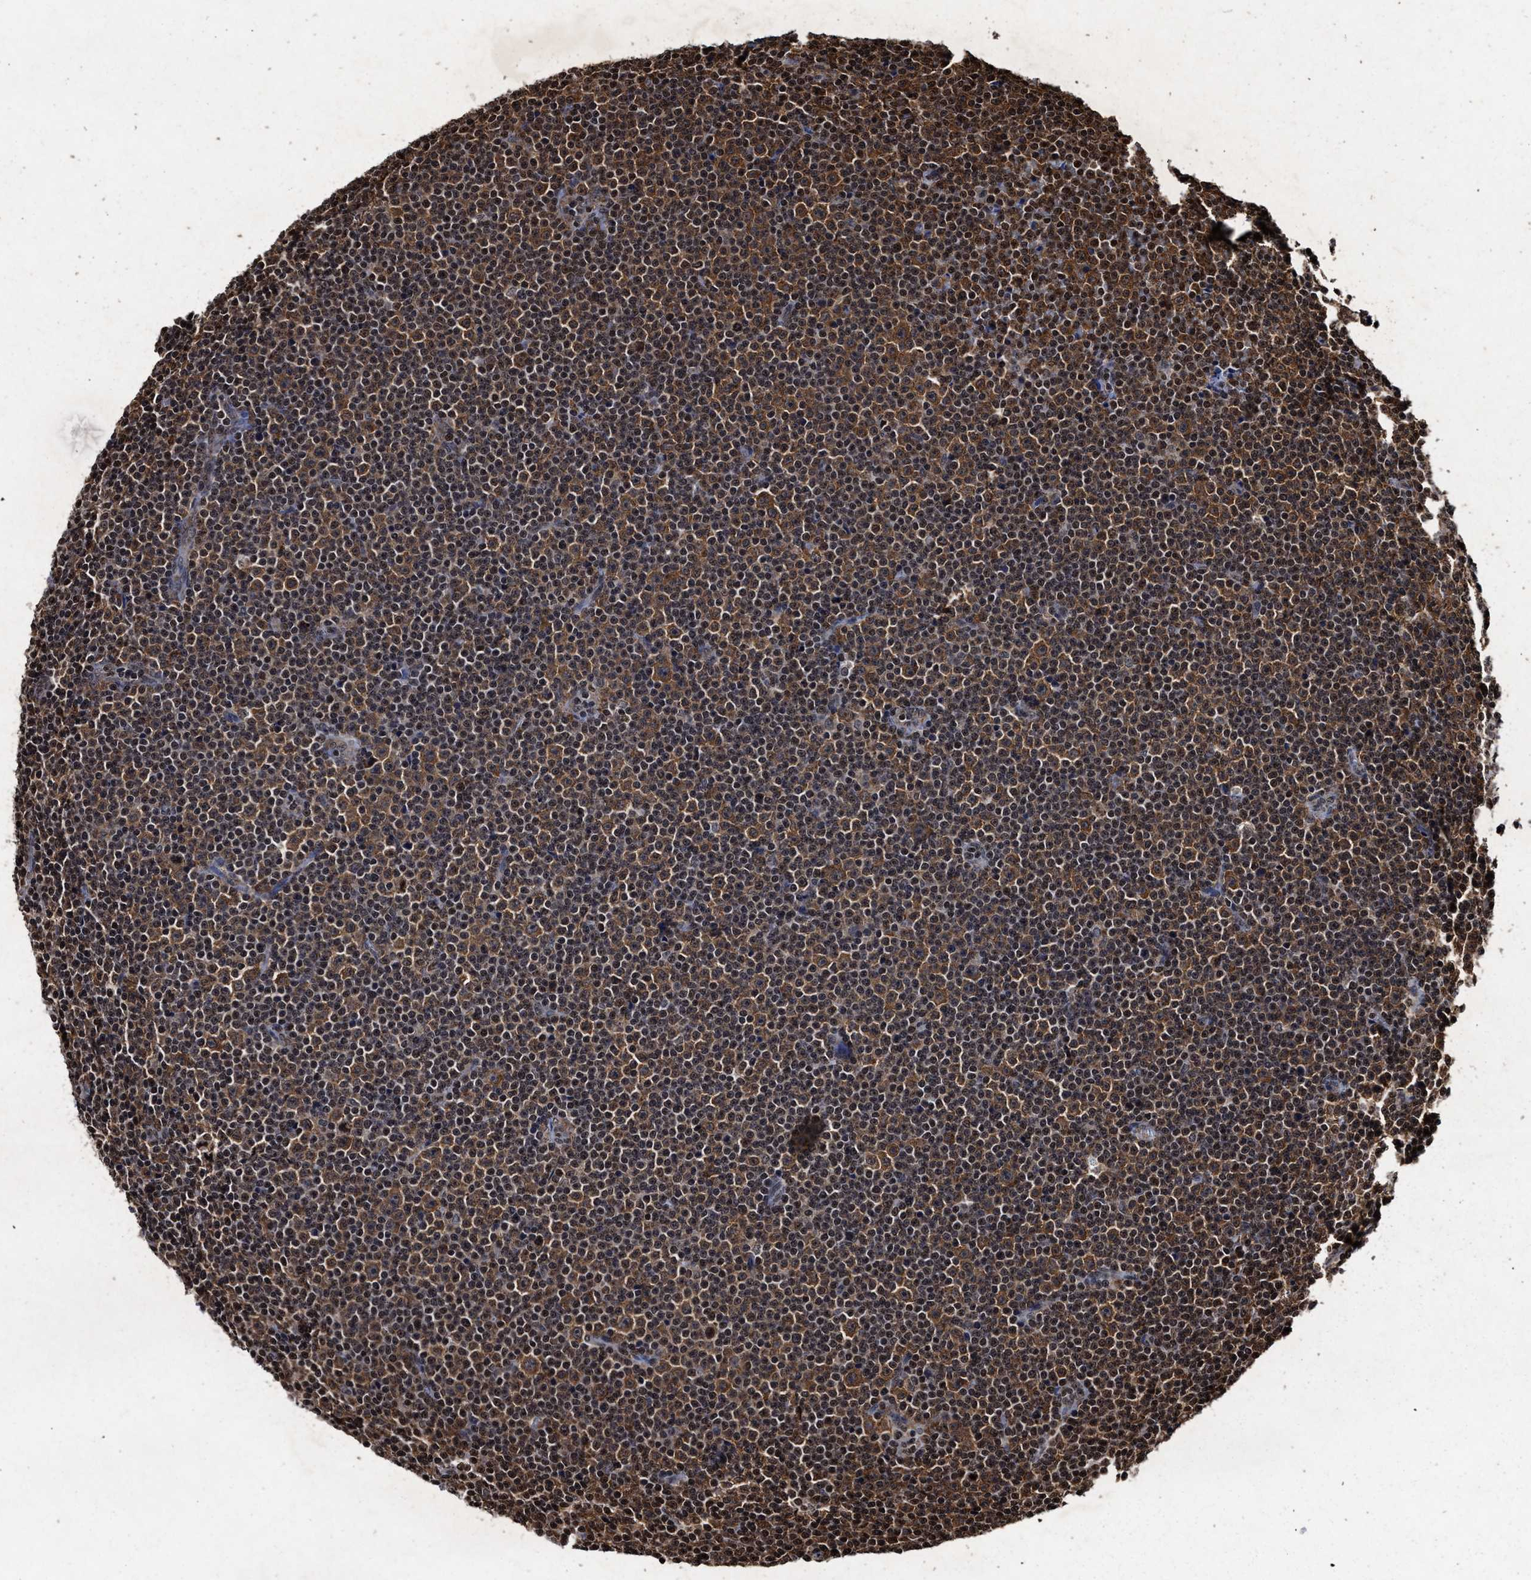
{"staining": {"intensity": "strong", "quantity": ">75%", "location": "cytoplasmic/membranous,nuclear"}, "tissue": "lymphoma", "cell_type": "Tumor cells", "image_type": "cancer", "snomed": [{"axis": "morphology", "description": "Malignant lymphoma, non-Hodgkin's type, Low grade"}, {"axis": "topography", "description": "Lymph node"}], "caption": "The photomicrograph demonstrates a brown stain indicating the presence of a protein in the cytoplasmic/membranous and nuclear of tumor cells in lymphoma.", "gene": "ALYREF", "patient": {"sex": "female", "age": 67}}